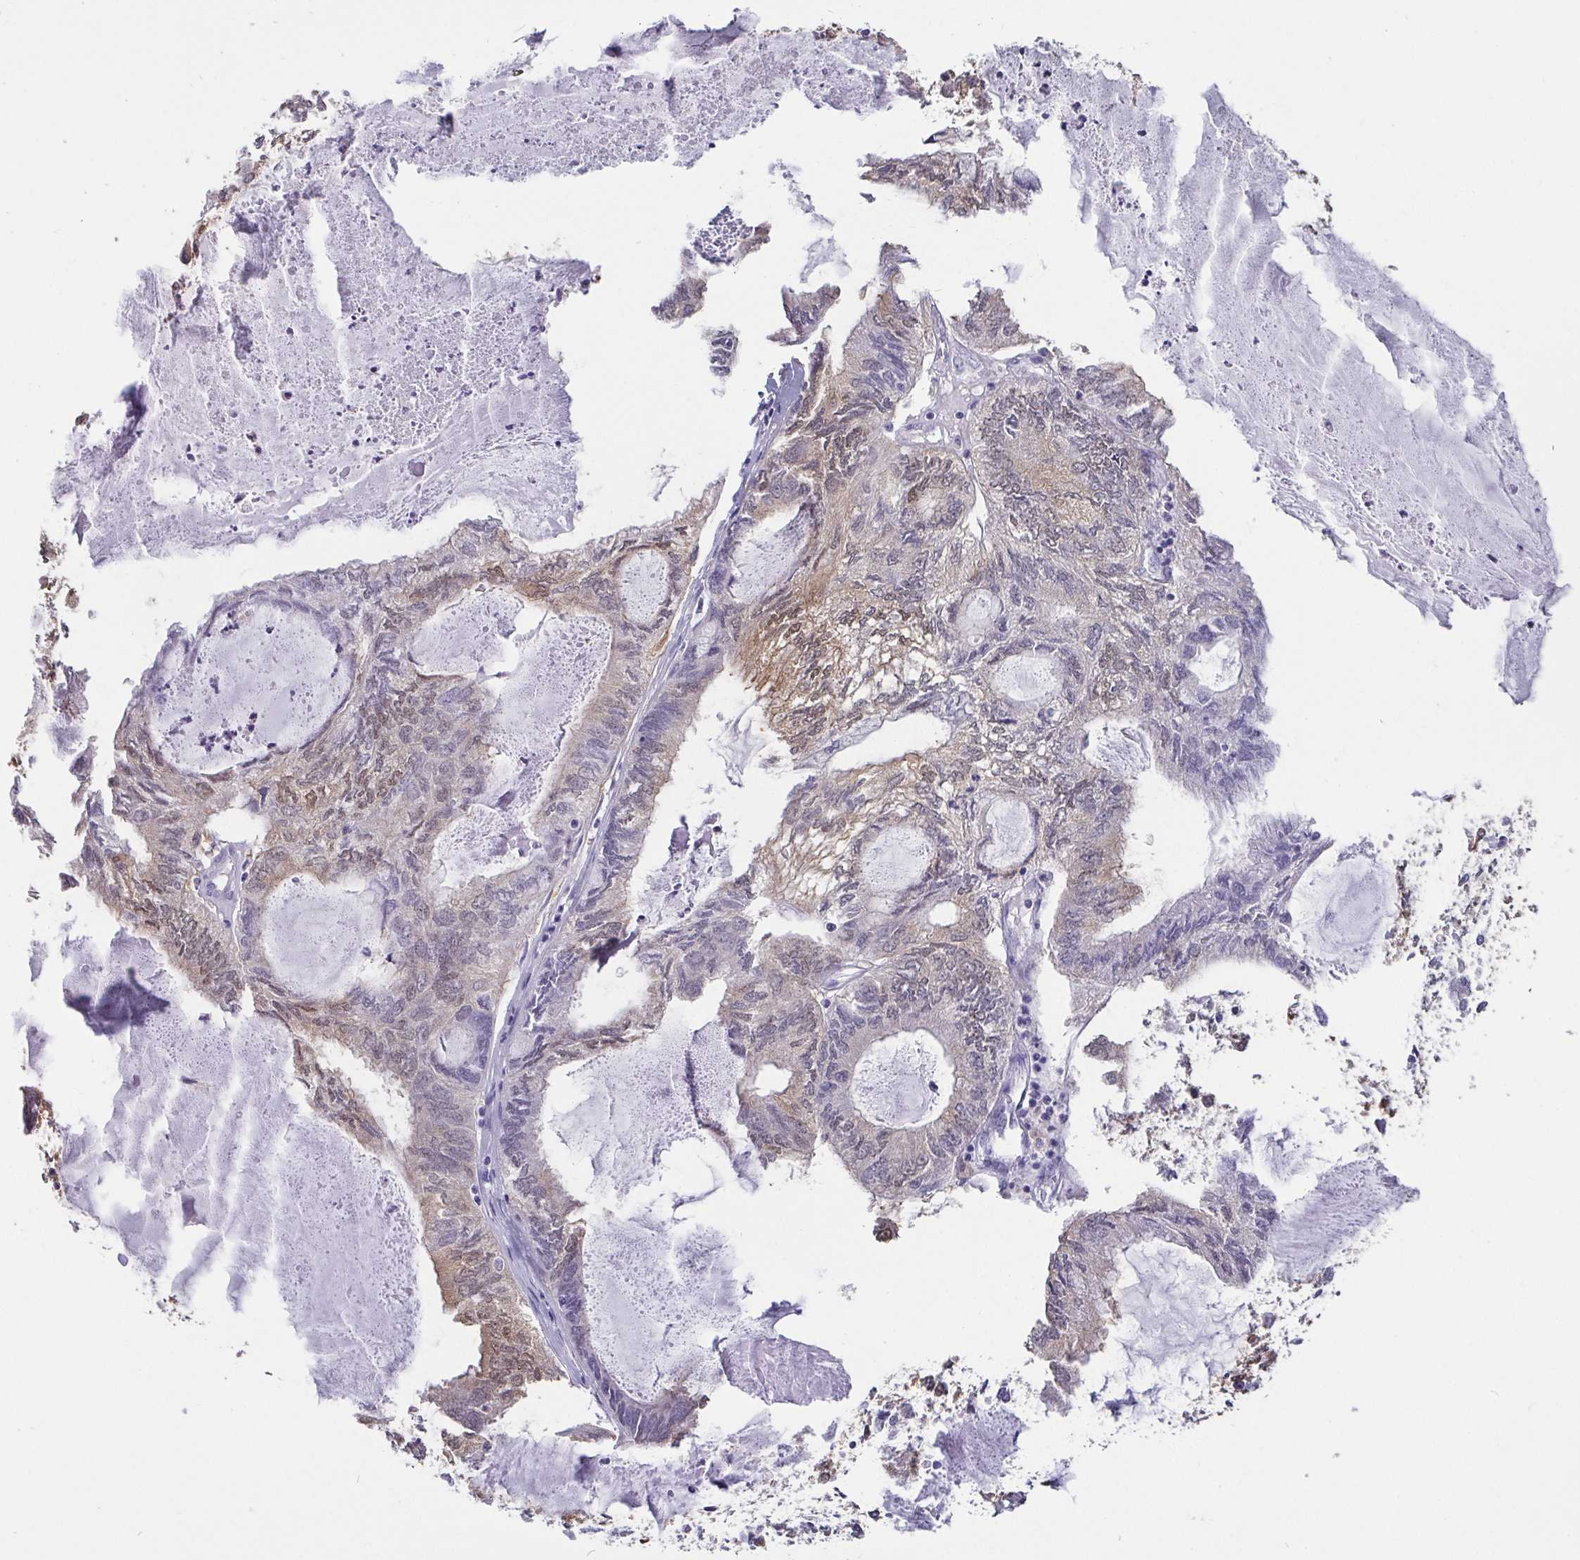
{"staining": {"intensity": "weak", "quantity": "25%-75%", "location": "cytoplasmic/membranous,nuclear"}, "tissue": "endometrial cancer", "cell_type": "Tumor cells", "image_type": "cancer", "snomed": [{"axis": "morphology", "description": "Adenocarcinoma, NOS"}, {"axis": "topography", "description": "Endometrium"}], "caption": "Protein staining demonstrates weak cytoplasmic/membranous and nuclear staining in approximately 25%-75% of tumor cells in endometrial cancer (adenocarcinoma).", "gene": "IDH1", "patient": {"sex": "female", "age": 80}}